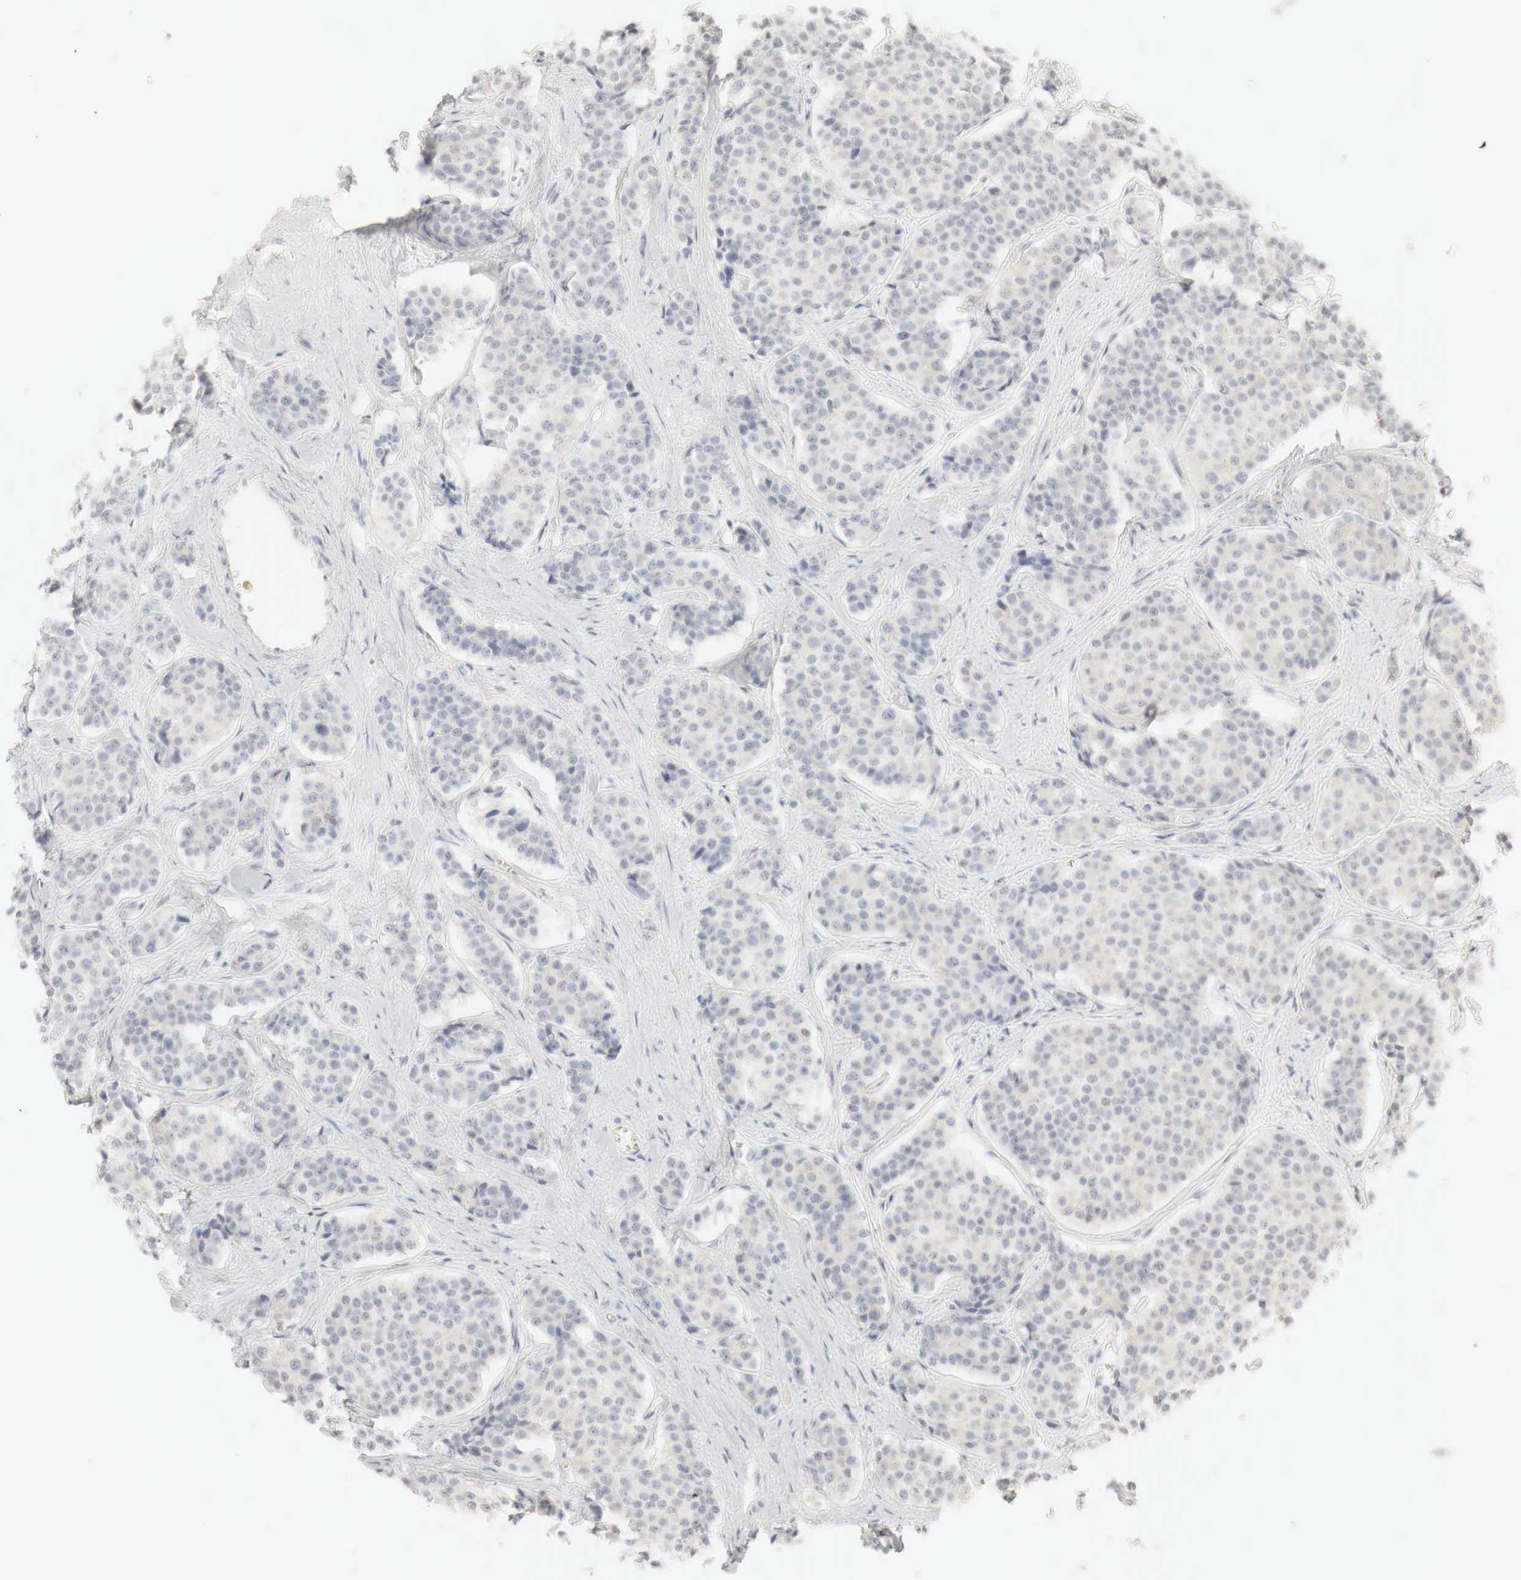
{"staining": {"intensity": "weak", "quantity": "25%-75%", "location": "cytoplasmic/membranous"}, "tissue": "carcinoid", "cell_type": "Tumor cells", "image_type": "cancer", "snomed": [{"axis": "morphology", "description": "Carcinoid, malignant, NOS"}, {"axis": "topography", "description": "Small intestine"}], "caption": "Protein expression analysis of malignant carcinoid displays weak cytoplasmic/membranous expression in about 25%-75% of tumor cells. The staining was performed using DAB to visualize the protein expression in brown, while the nuclei were stained in blue with hematoxylin (Magnification: 20x).", "gene": "TP63", "patient": {"sex": "male", "age": 60}}